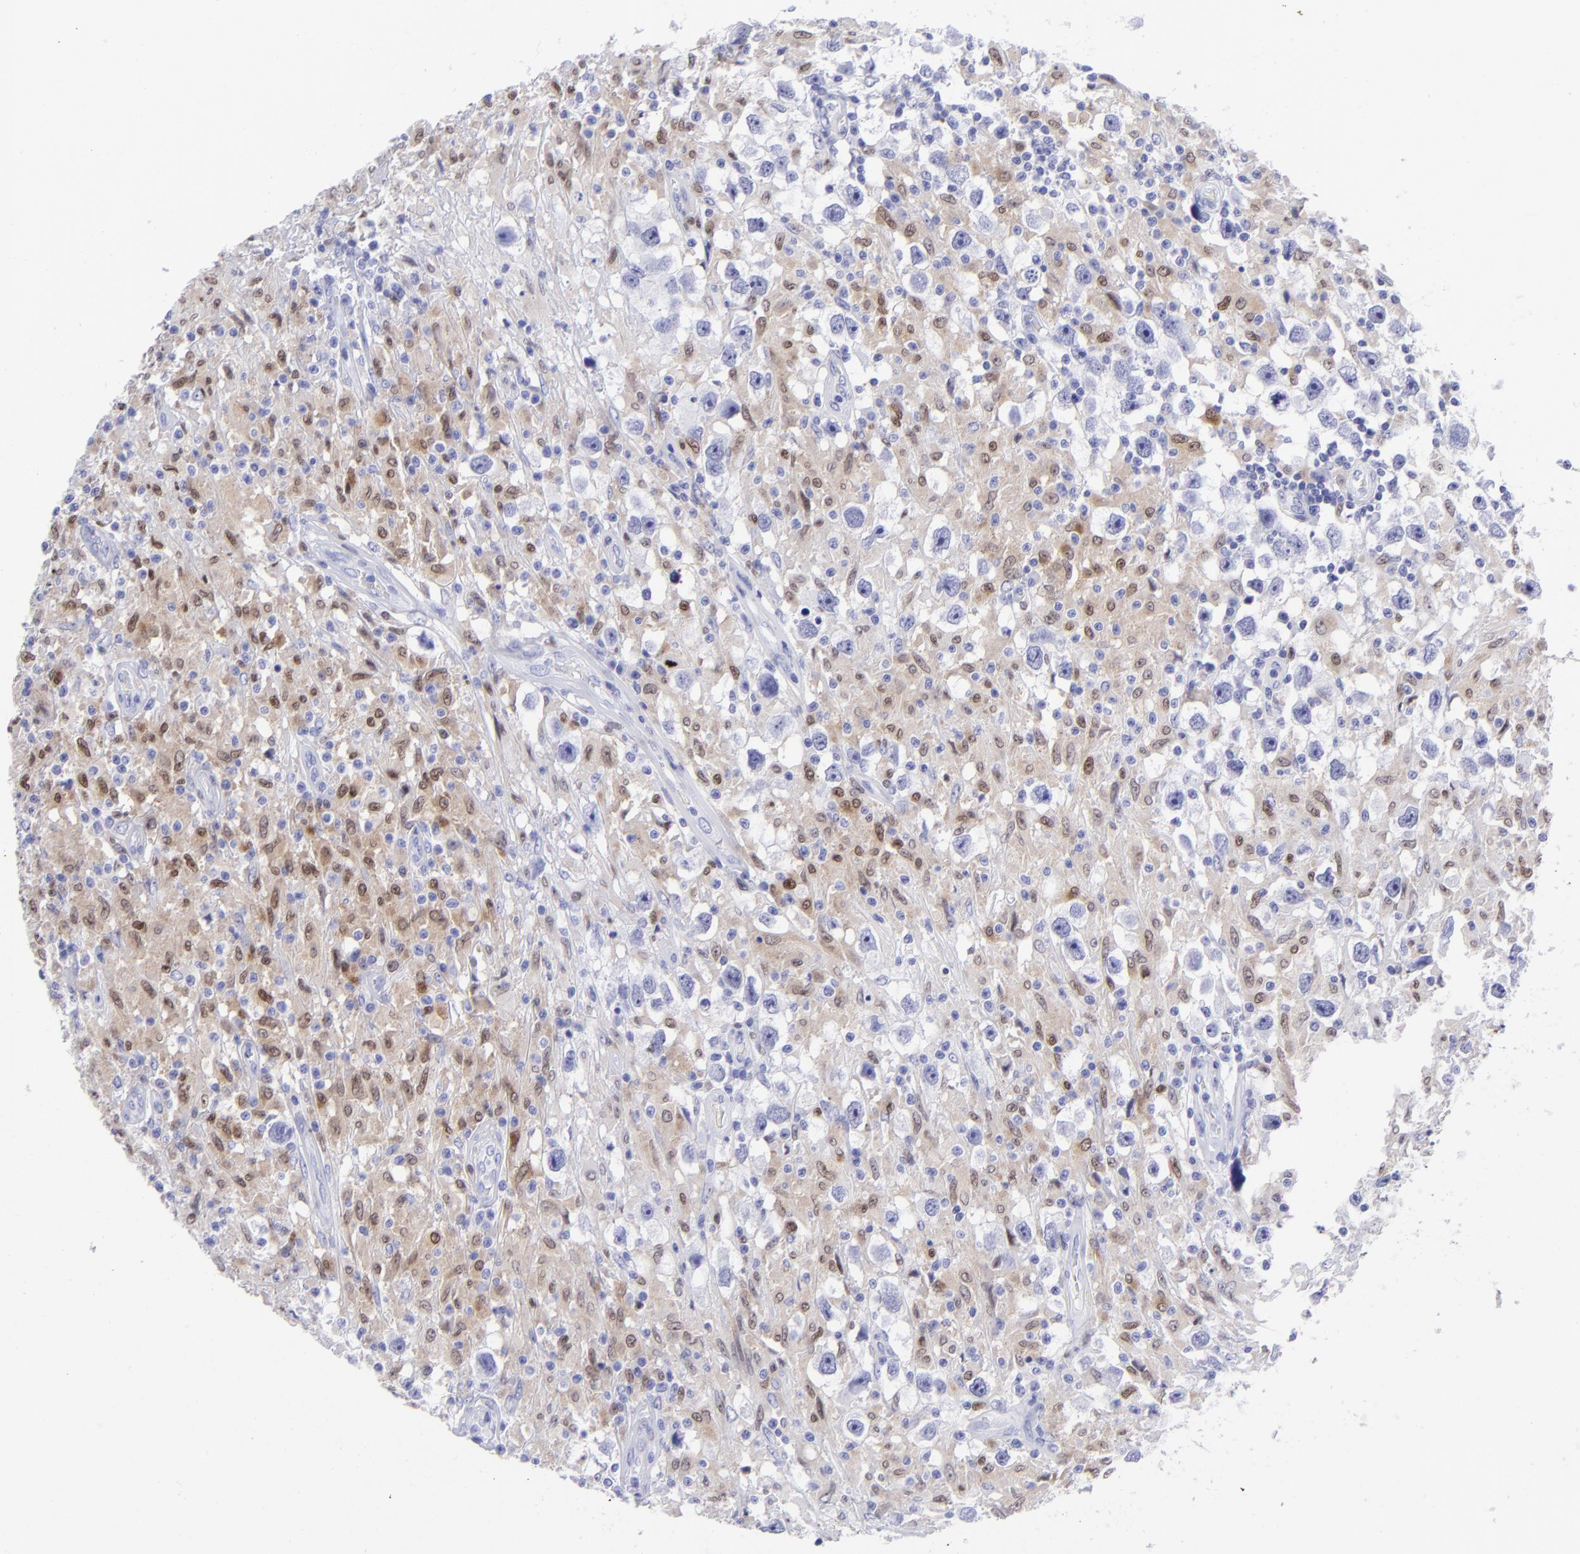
{"staining": {"intensity": "weak", "quantity": "25%-75%", "location": "cytoplasmic/membranous,nuclear"}, "tissue": "testis cancer", "cell_type": "Tumor cells", "image_type": "cancer", "snomed": [{"axis": "morphology", "description": "Seminoma, NOS"}, {"axis": "topography", "description": "Testis"}], "caption": "The immunohistochemical stain labels weak cytoplasmic/membranous and nuclear expression in tumor cells of seminoma (testis) tissue.", "gene": "MITF", "patient": {"sex": "male", "age": 34}}